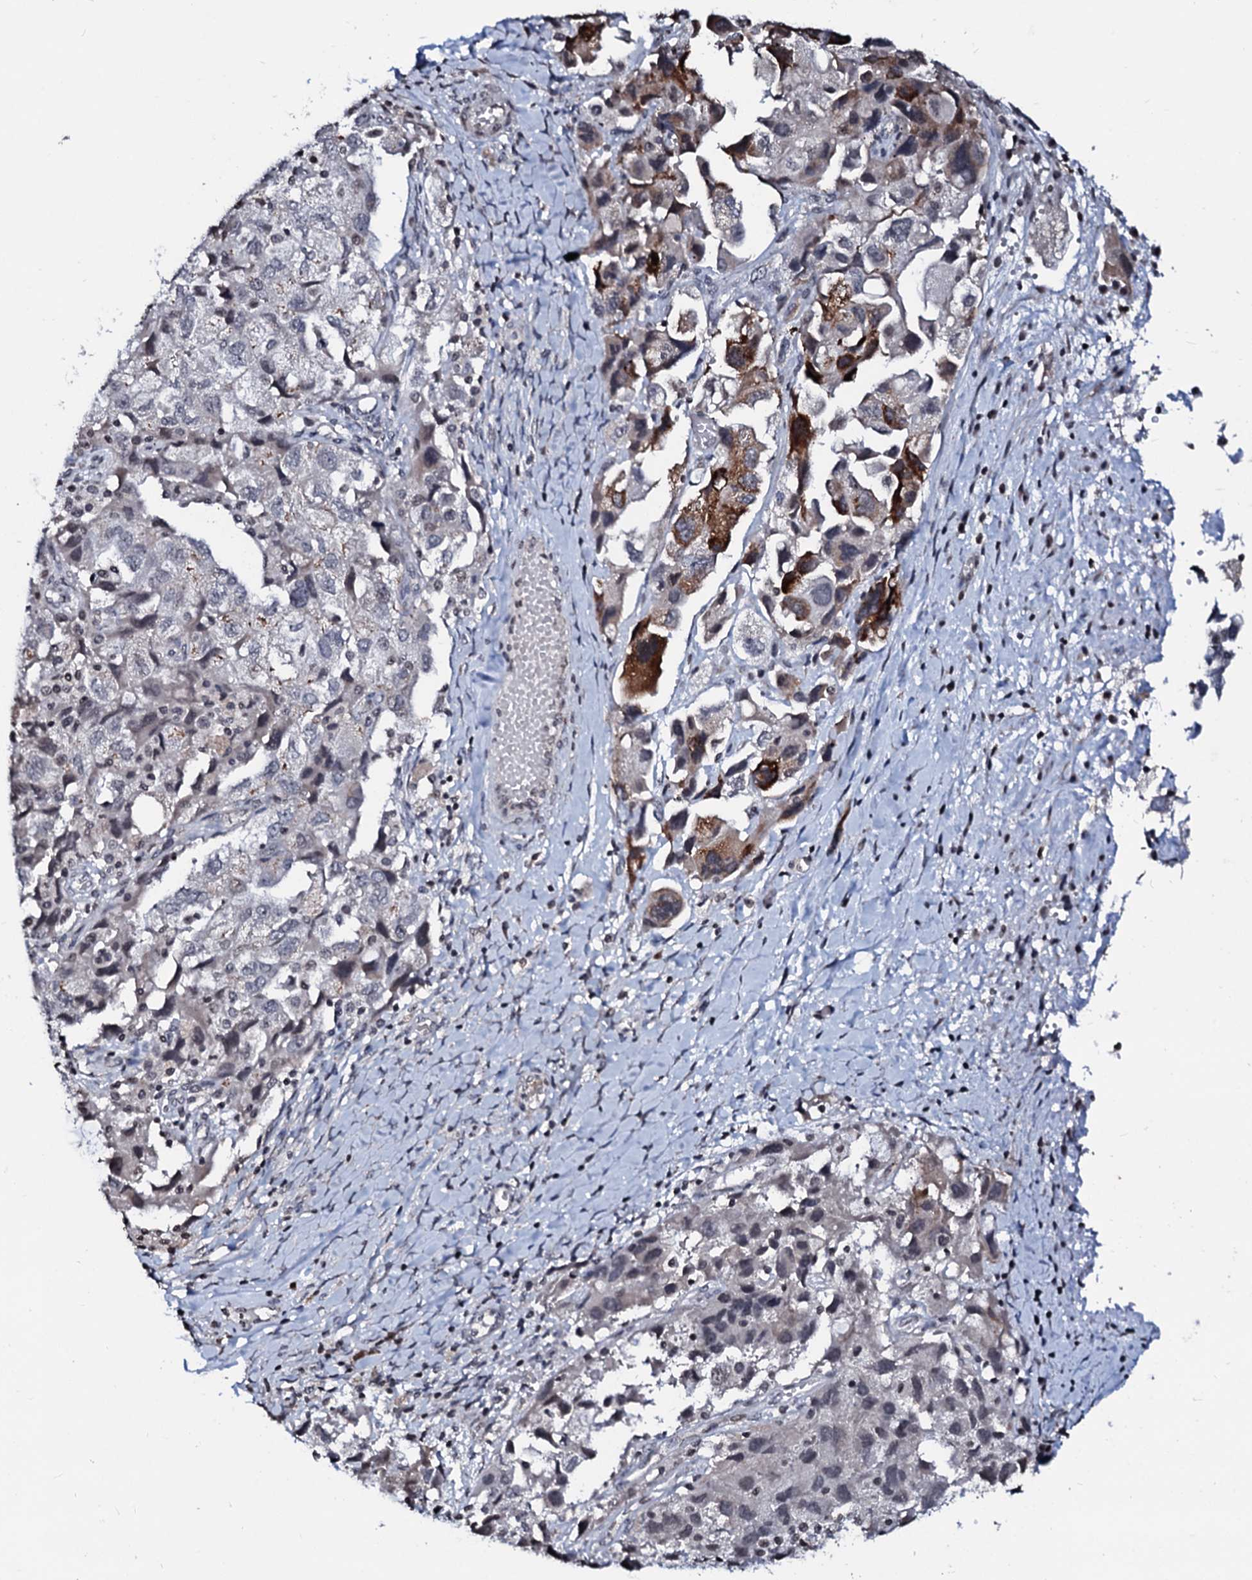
{"staining": {"intensity": "strong", "quantity": "<25%", "location": "cytoplasmic/membranous"}, "tissue": "ovarian cancer", "cell_type": "Tumor cells", "image_type": "cancer", "snomed": [{"axis": "morphology", "description": "Carcinoma, NOS"}, {"axis": "morphology", "description": "Cystadenocarcinoma, serous, NOS"}, {"axis": "topography", "description": "Ovary"}], "caption": "A brown stain labels strong cytoplasmic/membranous positivity of a protein in human serous cystadenocarcinoma (ovarian) tumor cells.", "gene": "LSM11", "patient": {"sex": "female", "age": 69}}